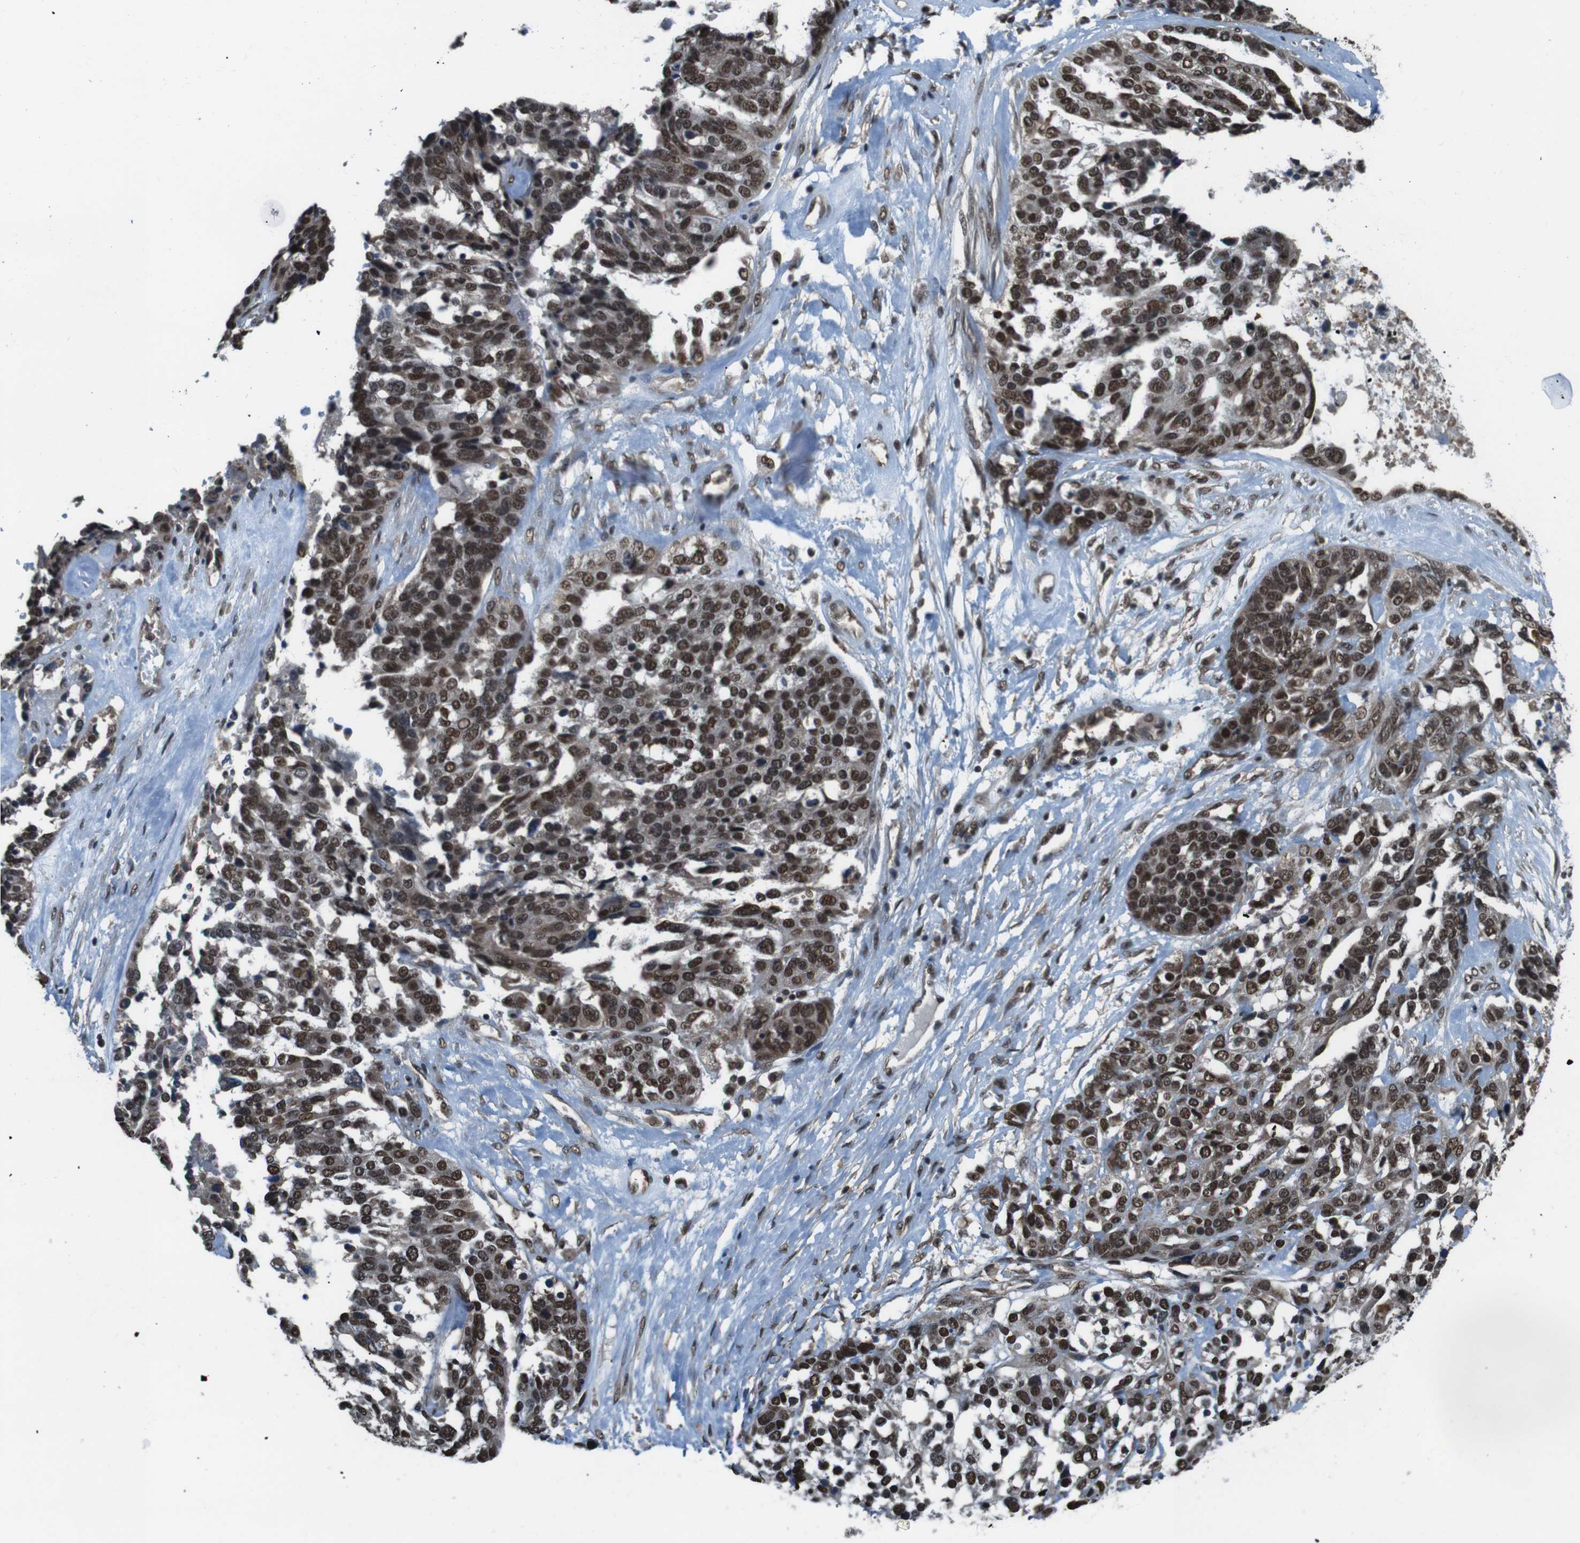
{"staining": {"intensity": "moderate", "quantity": ">75%", "location": "nuclear"}, "tissue": "ovarian cancer", "cell_type": "Tumor cells", "image_type": "cancer", "snomed": [{"axis": "morphology", "description": "Cystadenocarcinoma, serous, NOS"}, {"axis": "topography", "description": "Ovary"}], "caption": "Protein analysis of serous cystadenocarcinoma (ovarian) tissue exhibits moderate nuclear positivity in about >75% of tumor cells. Nuclei are stained in blue.", "gene": "NR4A2", "patient": {"sex": "female", "age": 44}}